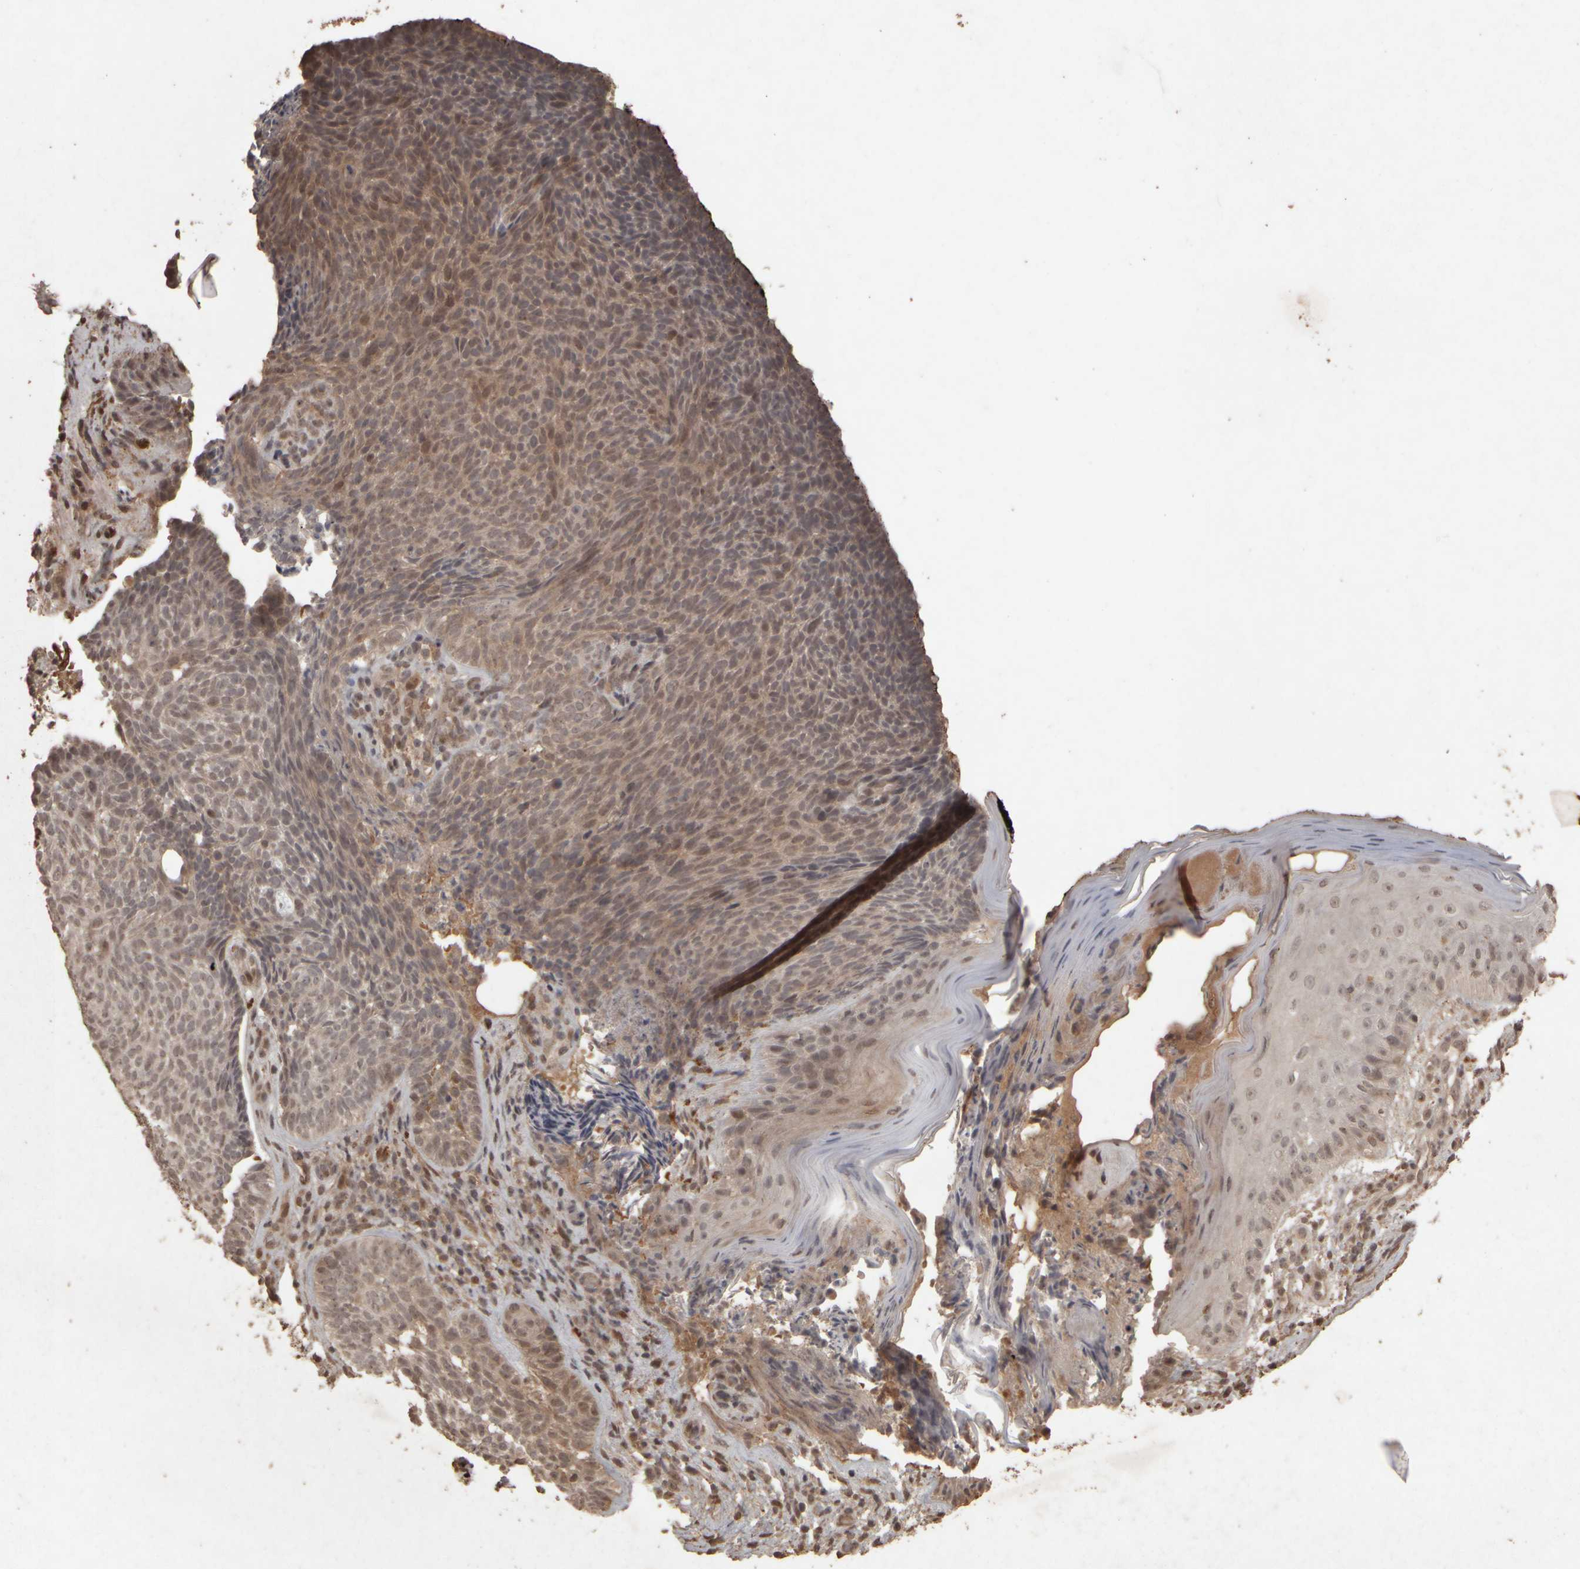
{"staining": {"intensity": "weak", "quantity": "<25%", "location": "nuclear"}, "tissue": "skin cancer", "cell_type": "Tumor cells", "image_type": "cancer", "snomed": [{"axis": "morphology", "description": "Basal cell carcinoma"}, {"axis": "topography", "description": "Skin"}], "caption": "Immunohistochemistry (IHC) of basal cell carcinoma (skin) demonstrates no expression in tumor cells. (DAB (3,3'-diaminobenzidine) IHC visualized using brightfield microscopy, high magnification).", "gene": "ACO1", "patient": {"sex": "male", "age": 61}}